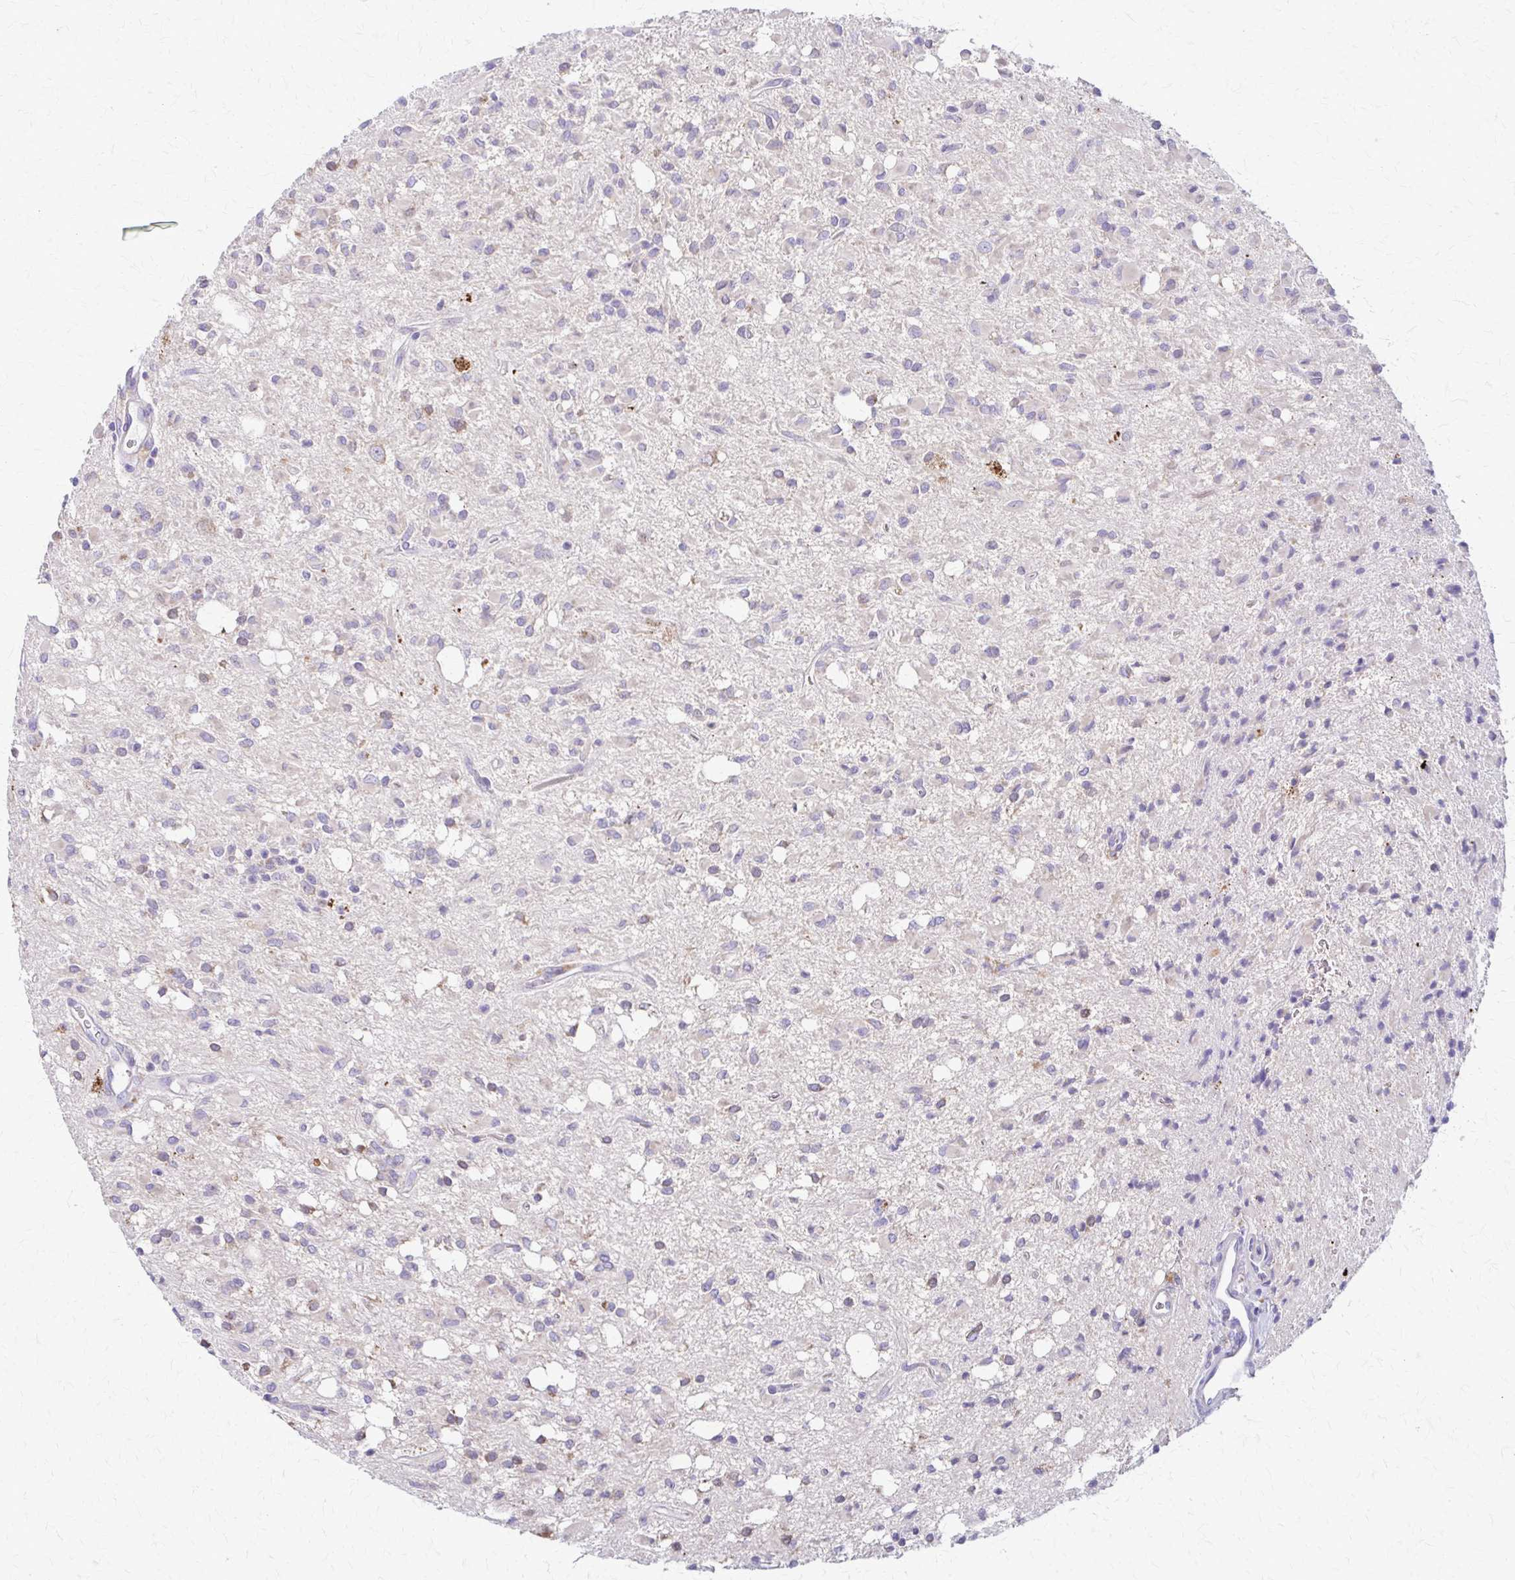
{"staining": {"intensity": "strong", "quantity": "25%-75%", "location": "cytoplasmic/membranous"}, "tissue": "glioma", "cell_type": "Tumor cells", "image_type": "cancer", "snomed": [{"axis": "morphology", "description": "Glioma, malignant, Low grade"}, {"axis": "topography", "description": "Brain"}], "caption": "Glioma stained with a brown dye reveals strong cytoplasmic/membranous positive staining in approximately 25%-75% of tumor cells.", "gene": "SAMD13", "patient": {"sex": "female", "age": 33}}